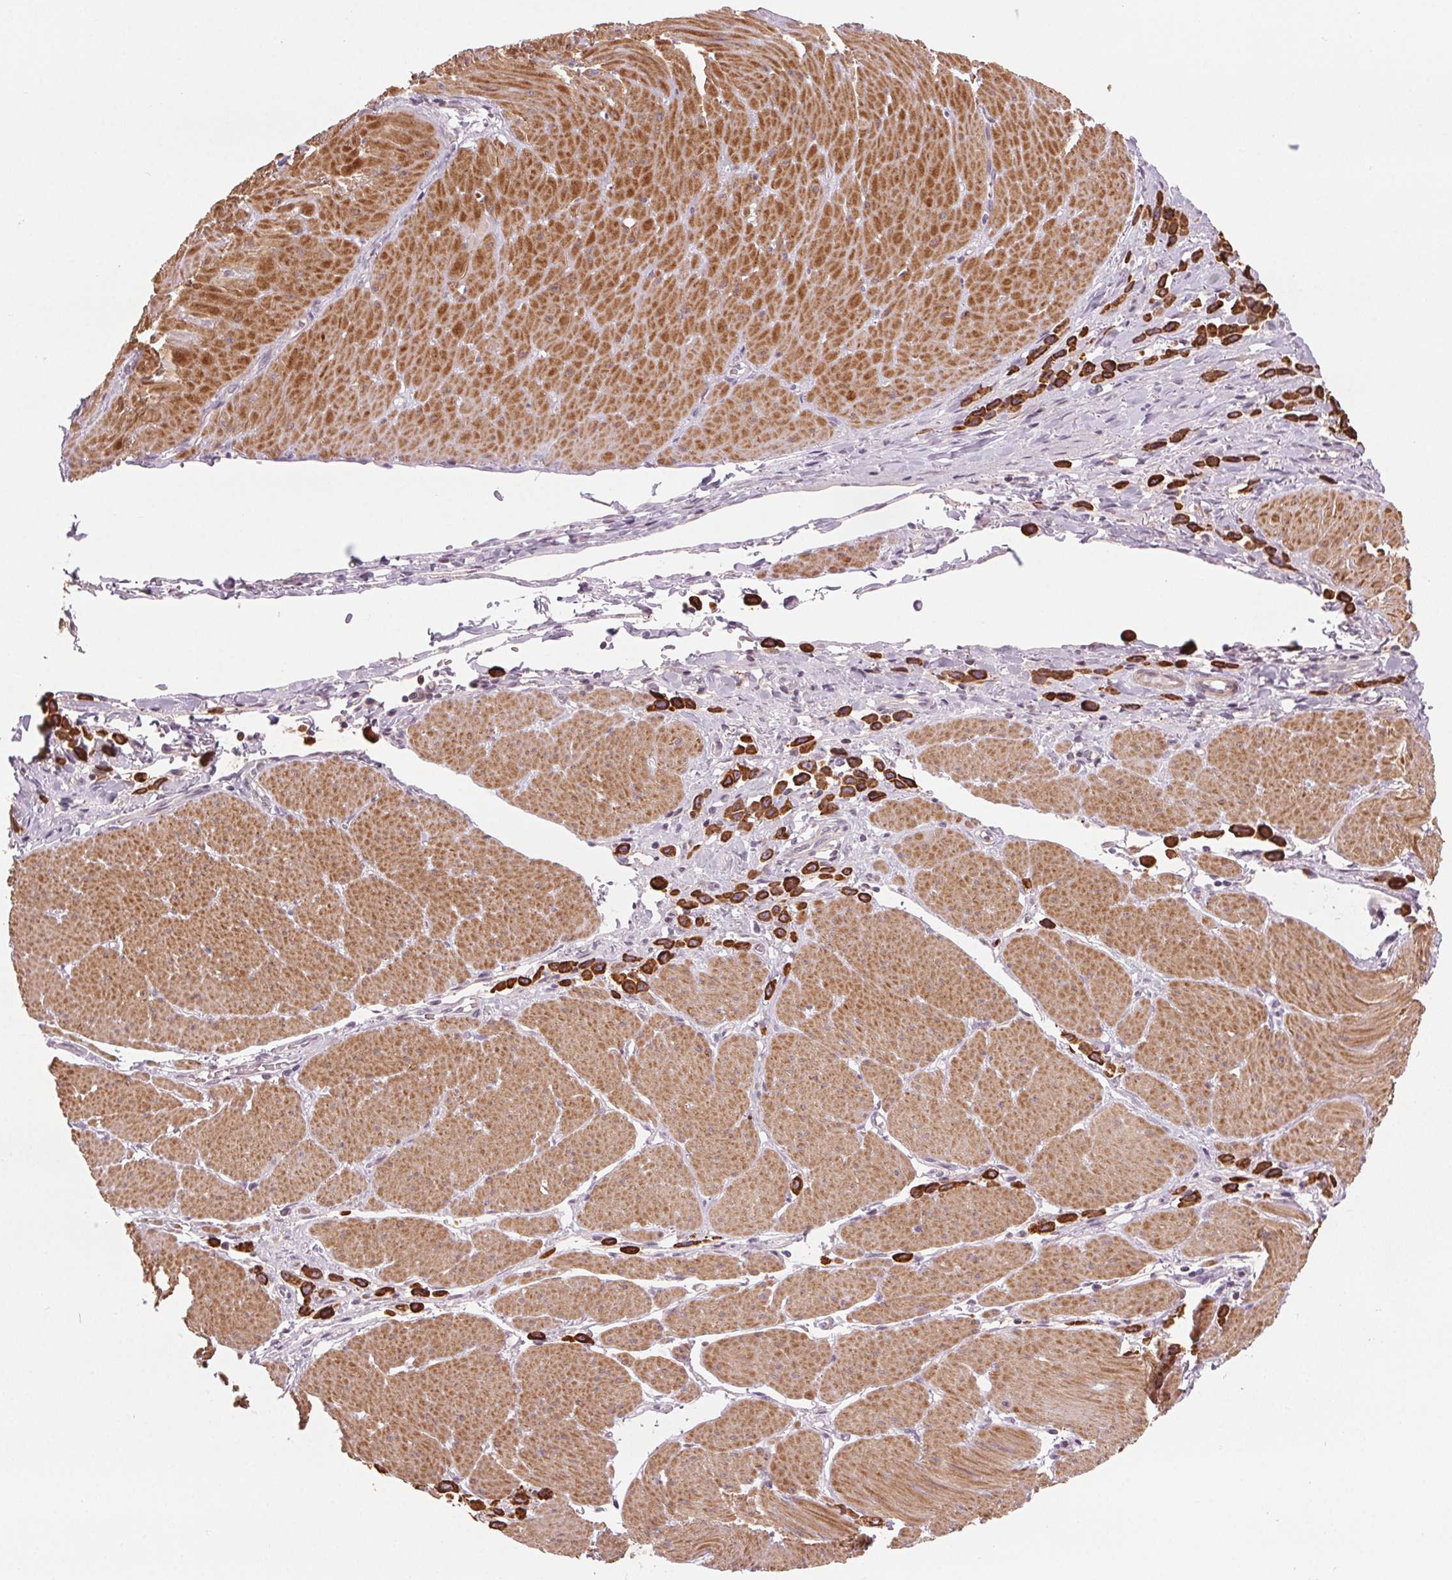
{"staining": {"intensity": "strong", "quantity": ">75%", "location": "cytoplasmic/membranous"}, "tissue": "stomach cancer", "cell_type": "Tumor cells", "image_type": "cancer", "snomed": [{"axis": "morphology", "description": "Adenocarcinoma, NOS"}, {"axis": "topography", "description": "Stomach"}], "caption": "The image exhibits a brown stain indicating the presence of a protein in the cytoplasmic/membranous of tumor cells in stomach cancer (adenocarcinoma).", "gene": "HHLA2", "patient": {"sex": "male", "age": 47}}